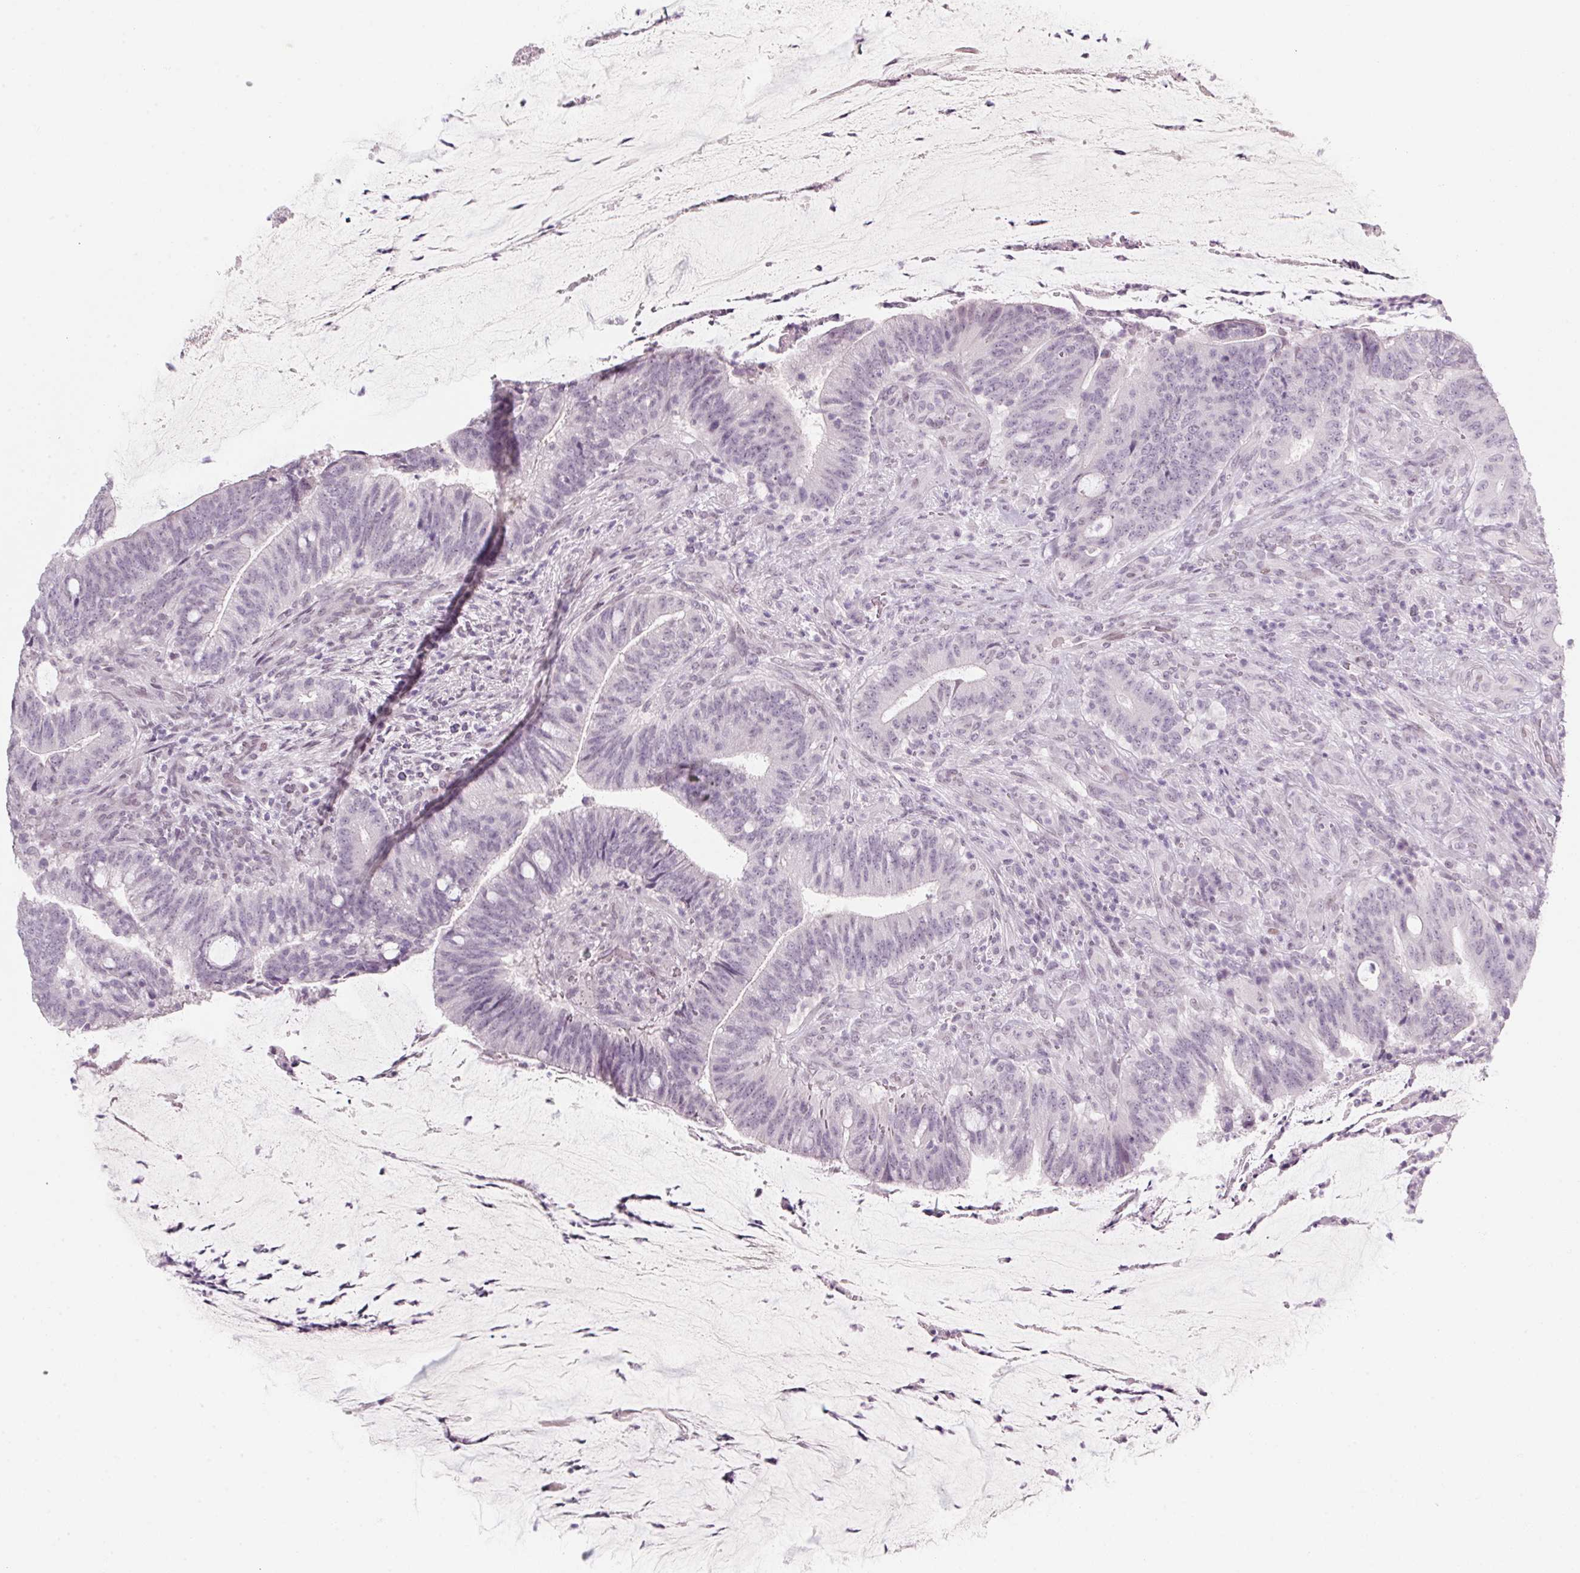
{"staining": {"intensity": "negative", "quantity": "none", "location": "none"}, "tissue": "colorectal cancer", "cell_type": "Tumor cells", "image_type": "cancer", "snomed": [{"axis": "morphology", "description": "Adenocarcinoma, NOS"}, {"axis": "topography", "description": "Colon"}], "caption": "Colorectal cancer was stained to show a protein in brown. There is no significant expression in tumor cells. Brightfield microscopy of immunohistochemistry (IHC) stained with DAB (brown) and hematoxylin (blue), captured at high magnification.", "gene": "KCNQ2", "patient": {"sex": "female", "age": 43}}